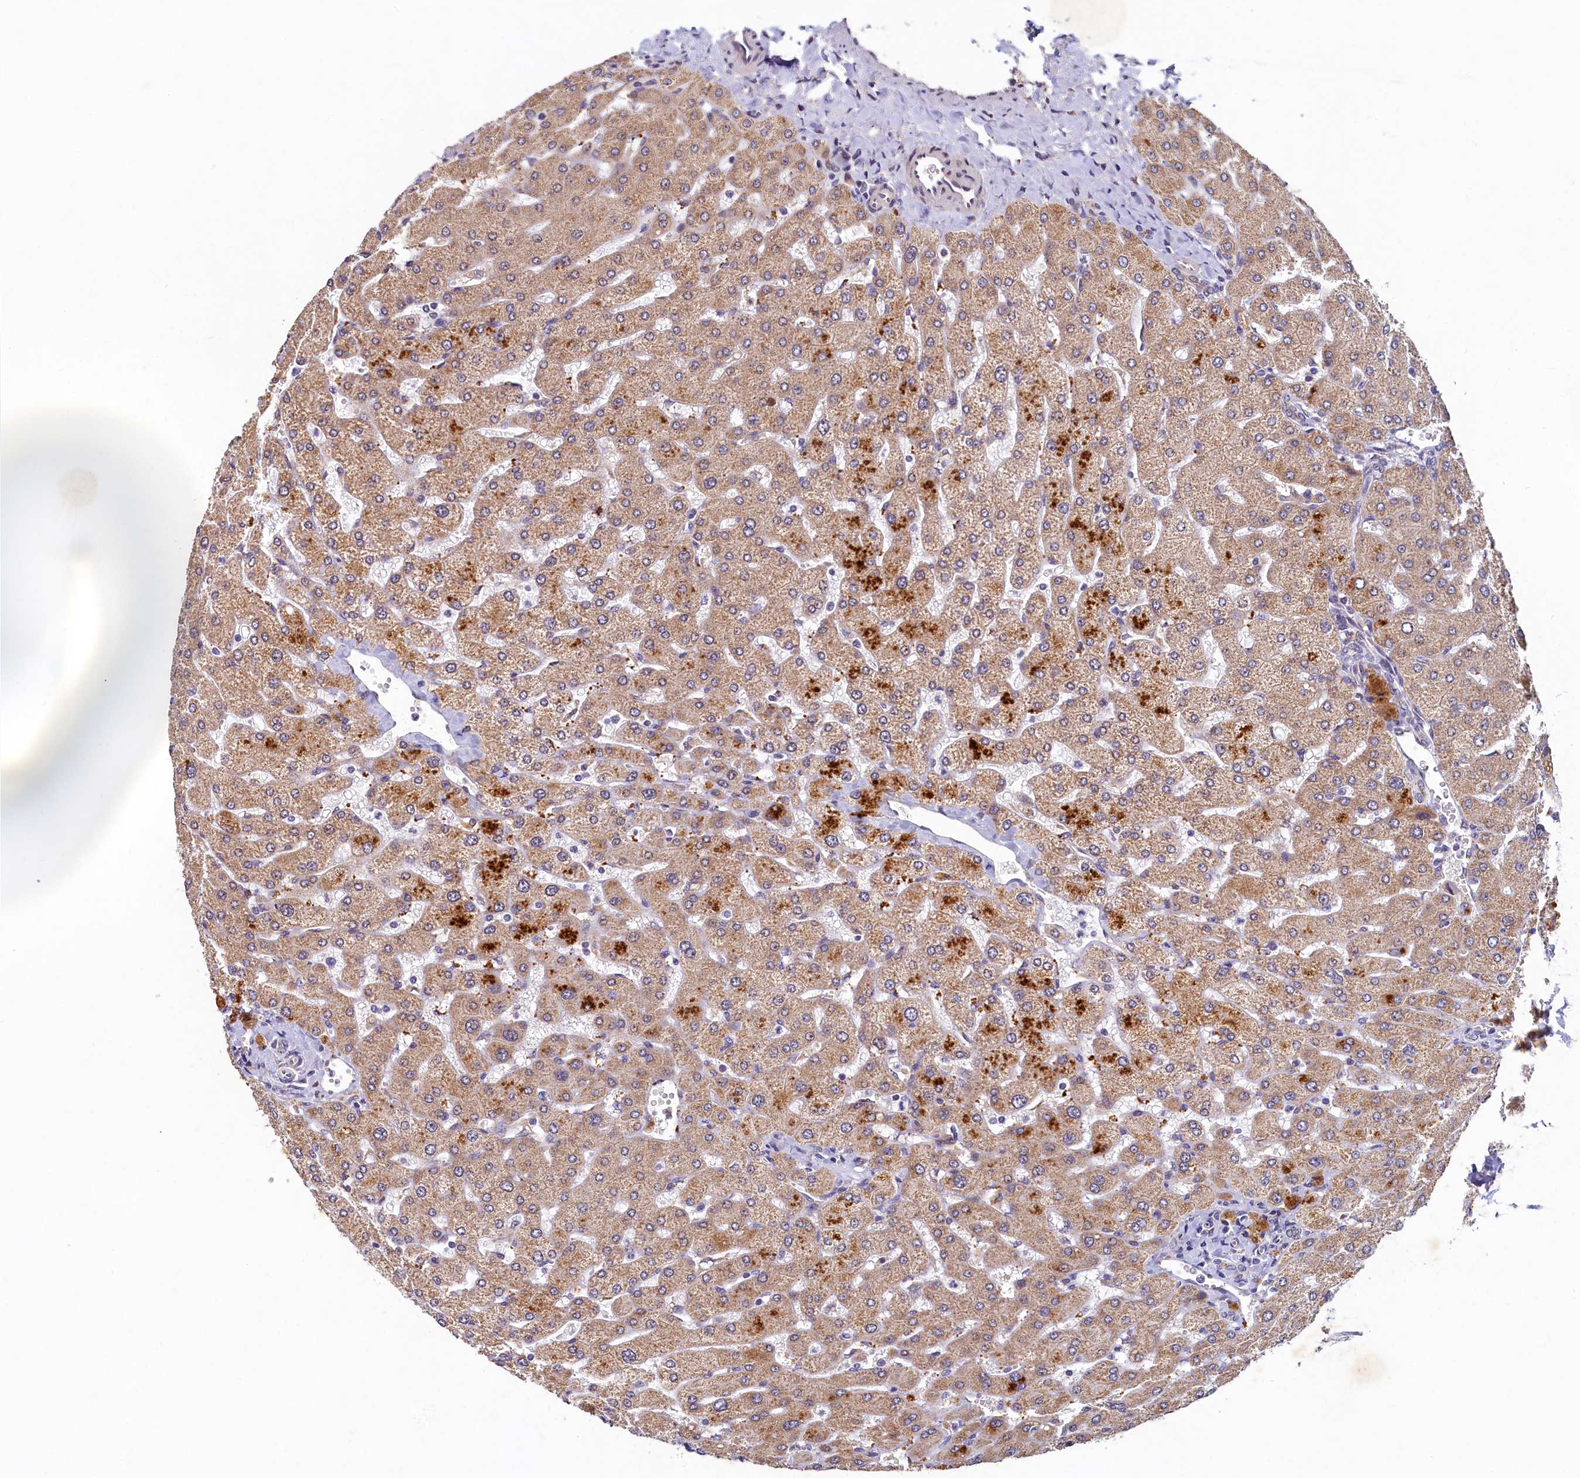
{"staining": {"intensity": "negative", "quantity": "none", "location": "none"}, "tissue": "liver", "cell_type": "Cholangiocytes", "image_type": "normal", "snomed": [{"axis": "morphology", "description": "Normal tissue, NOS"}, {"axis": "topography", "description": "Liver"}], "caption": "Immunohistochemistry micrograph of benign liver stained for a protein (brown), which exhibits no positivity in cholangiocytes. (DAB IHC with hematoxylin counter stain).", "gene": "LATS2", "patient": {"sex": "male", "age": 55}}